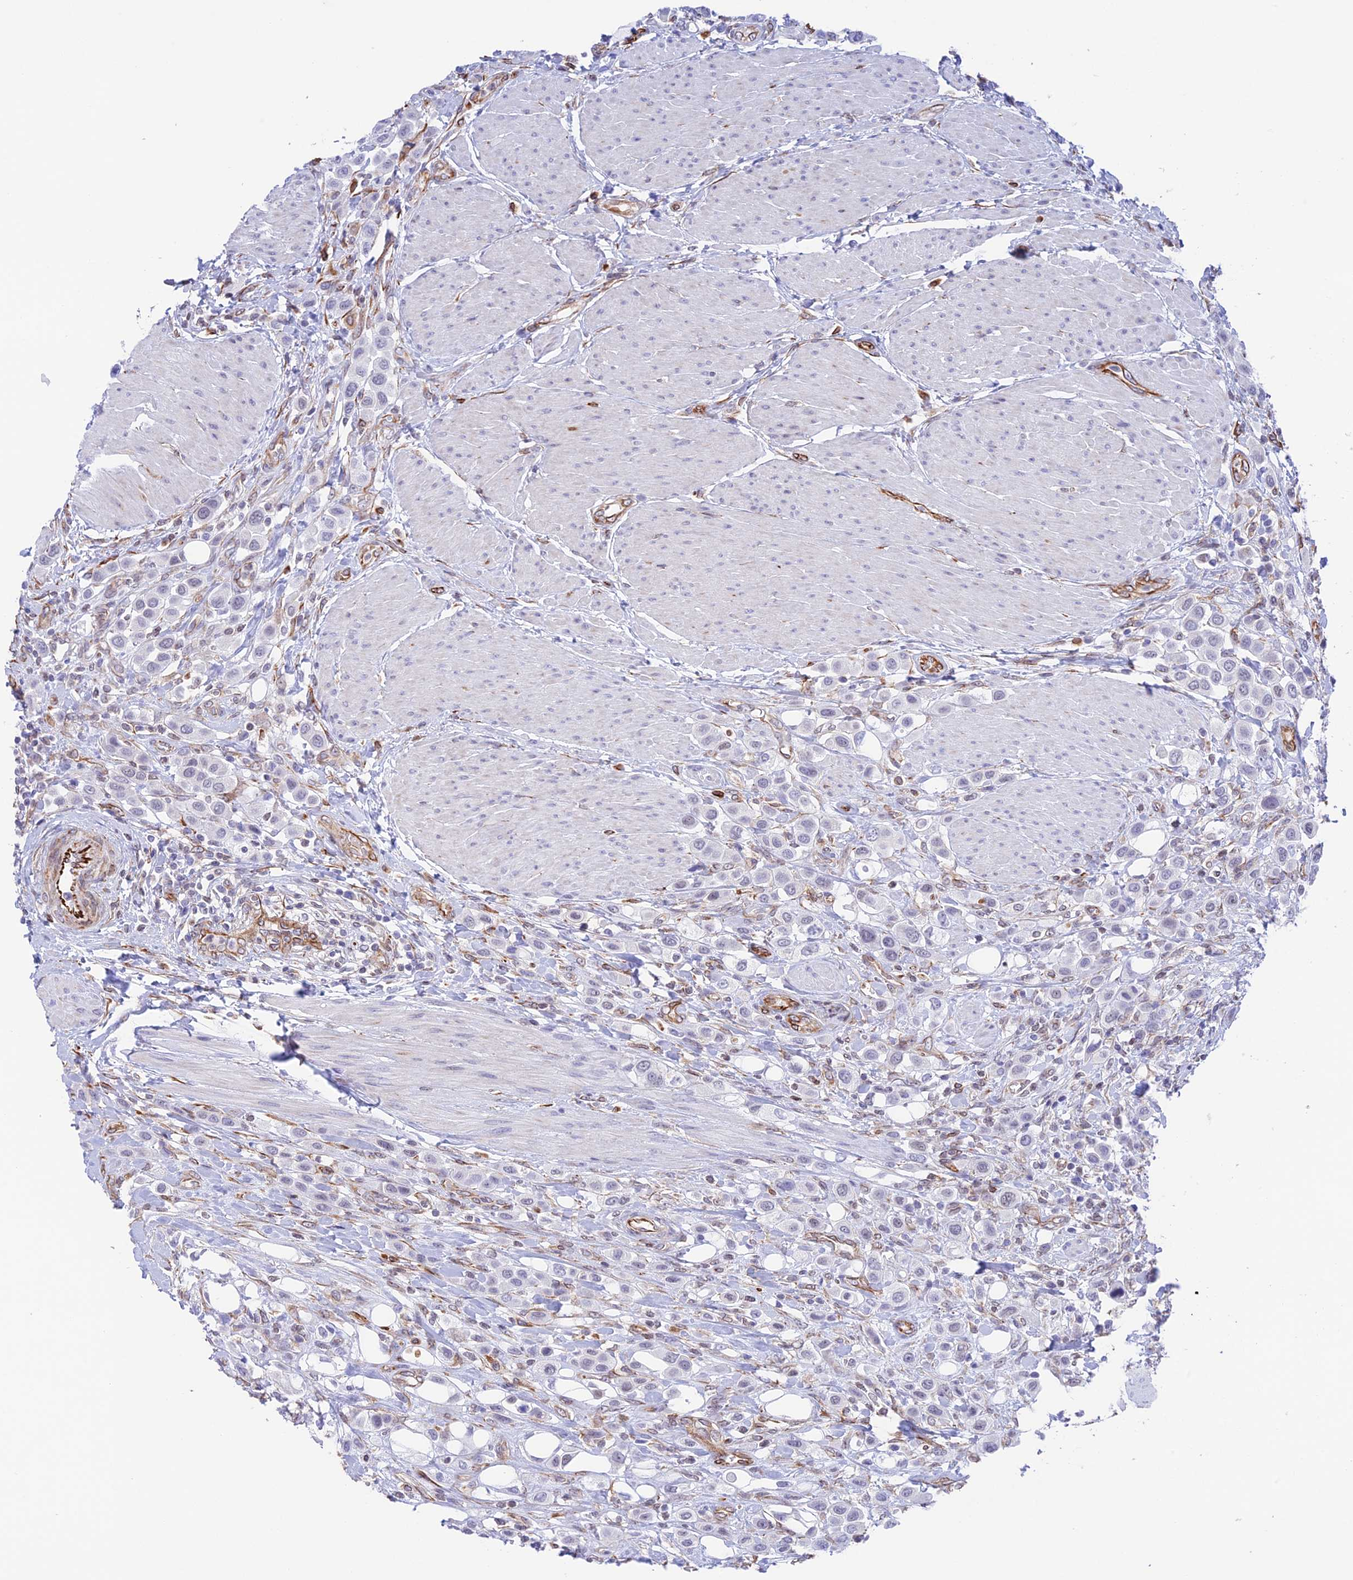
{"staining": {"intensity": "negative", "quantity": "none", "location": "none"}, "tissue": "urothelial cancer", "cell_type": "Tumor cells", "image_type": "cancer", "snomed": [{"axis": "morphology", "description": "Urothelial carcinoma, High grade"}, {"axis": "topography", "description": "Urinary bladder"}], "caption": "The photomicrograph demonstrates no significant positivity in tumor cells of urothelial cancer. (DAB (3,3'-diaminobenzidine) immunohistochemistry visualized using brightfield microscopy, high magnification).", "gene": "ZNF652", "patient": {"sex": "male", "age": 50}}